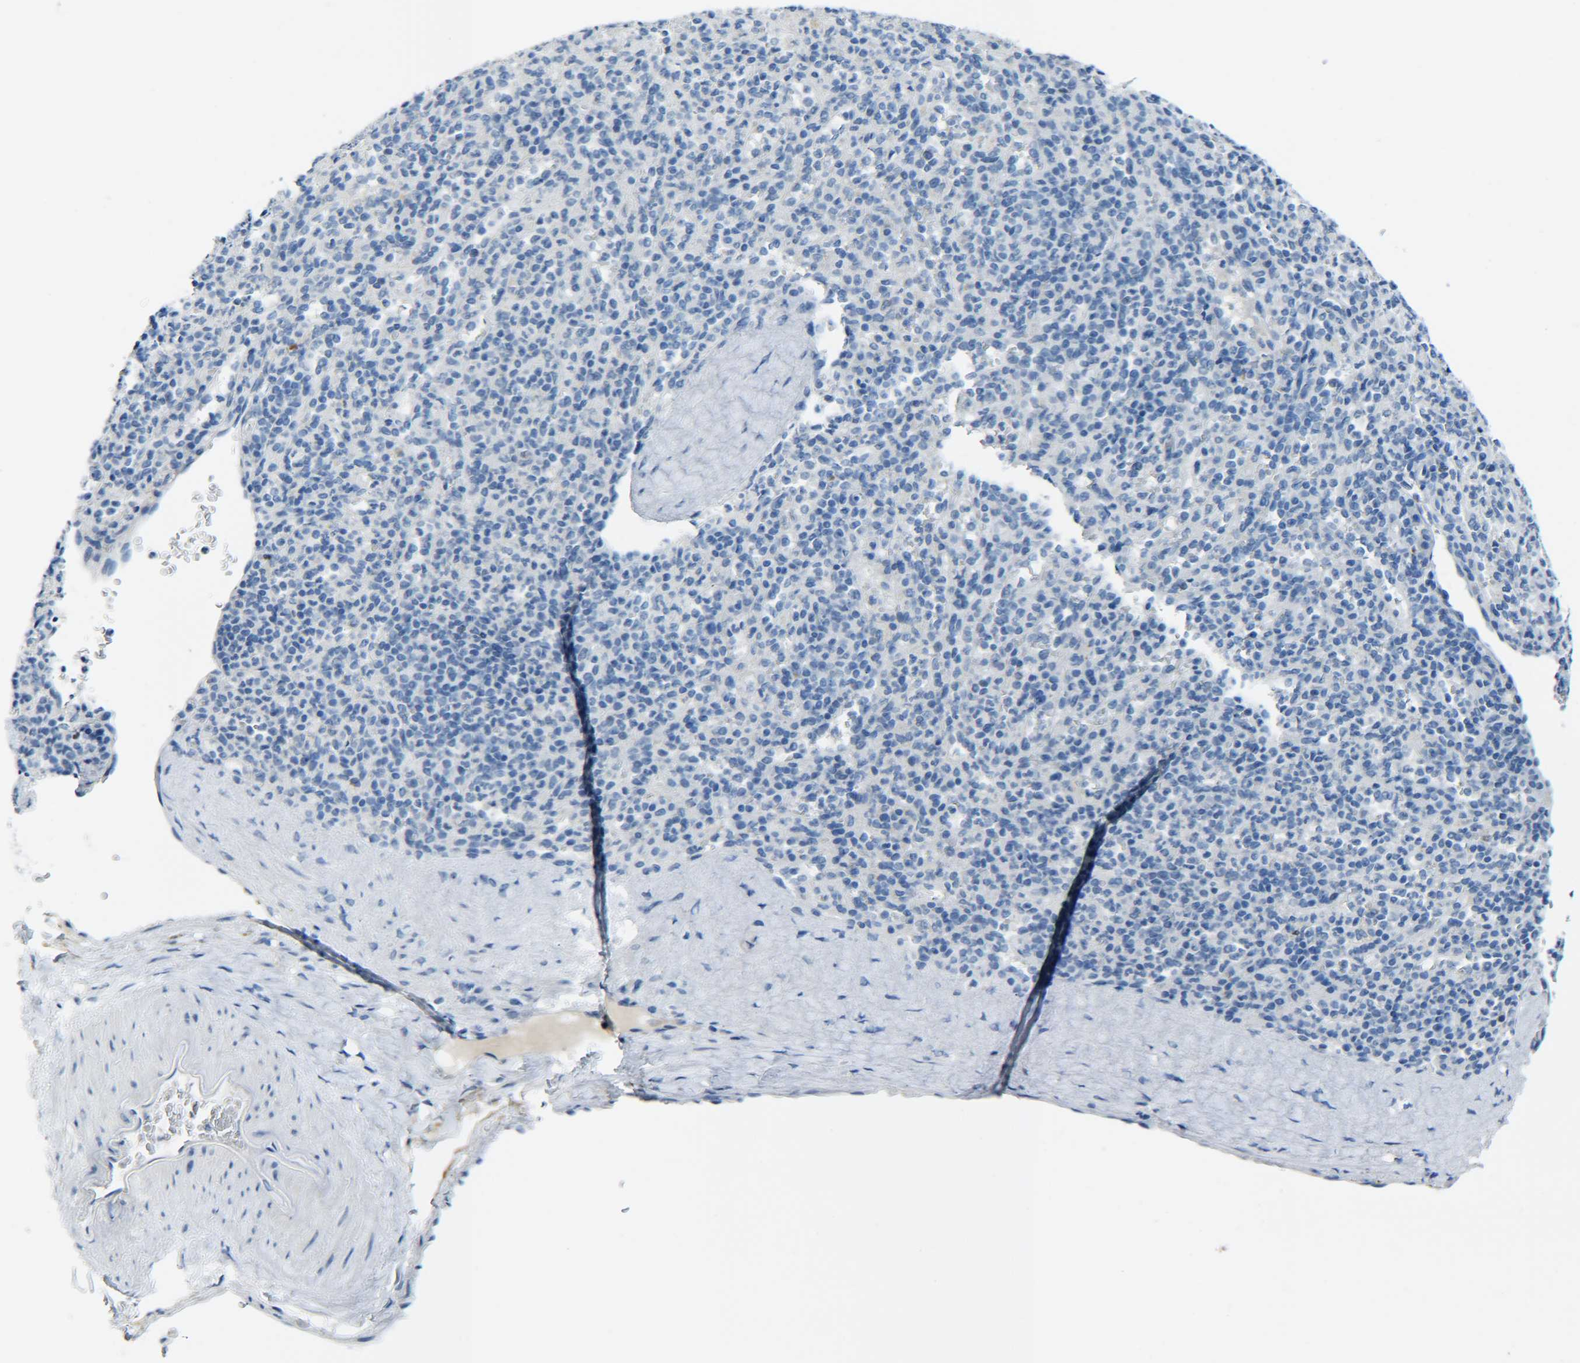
{"staining": {"intensity": "negative", "quantity": "none", "location": "none"}, "tissue": "spleen", "cell_type": "Cells in red pulp", "image_type": "normal", "snomed": [{"axis": "morphology", "description": "Normal tissue, NOS"}, {"axis": "topography", "description": "Spleen"}], "caption": "Immunohistochemical staining of normal spleen shows no significant positivity in cells in red pulp.", "gene": "C15orf48", "patient": {"sex": "male", "age": 36}}